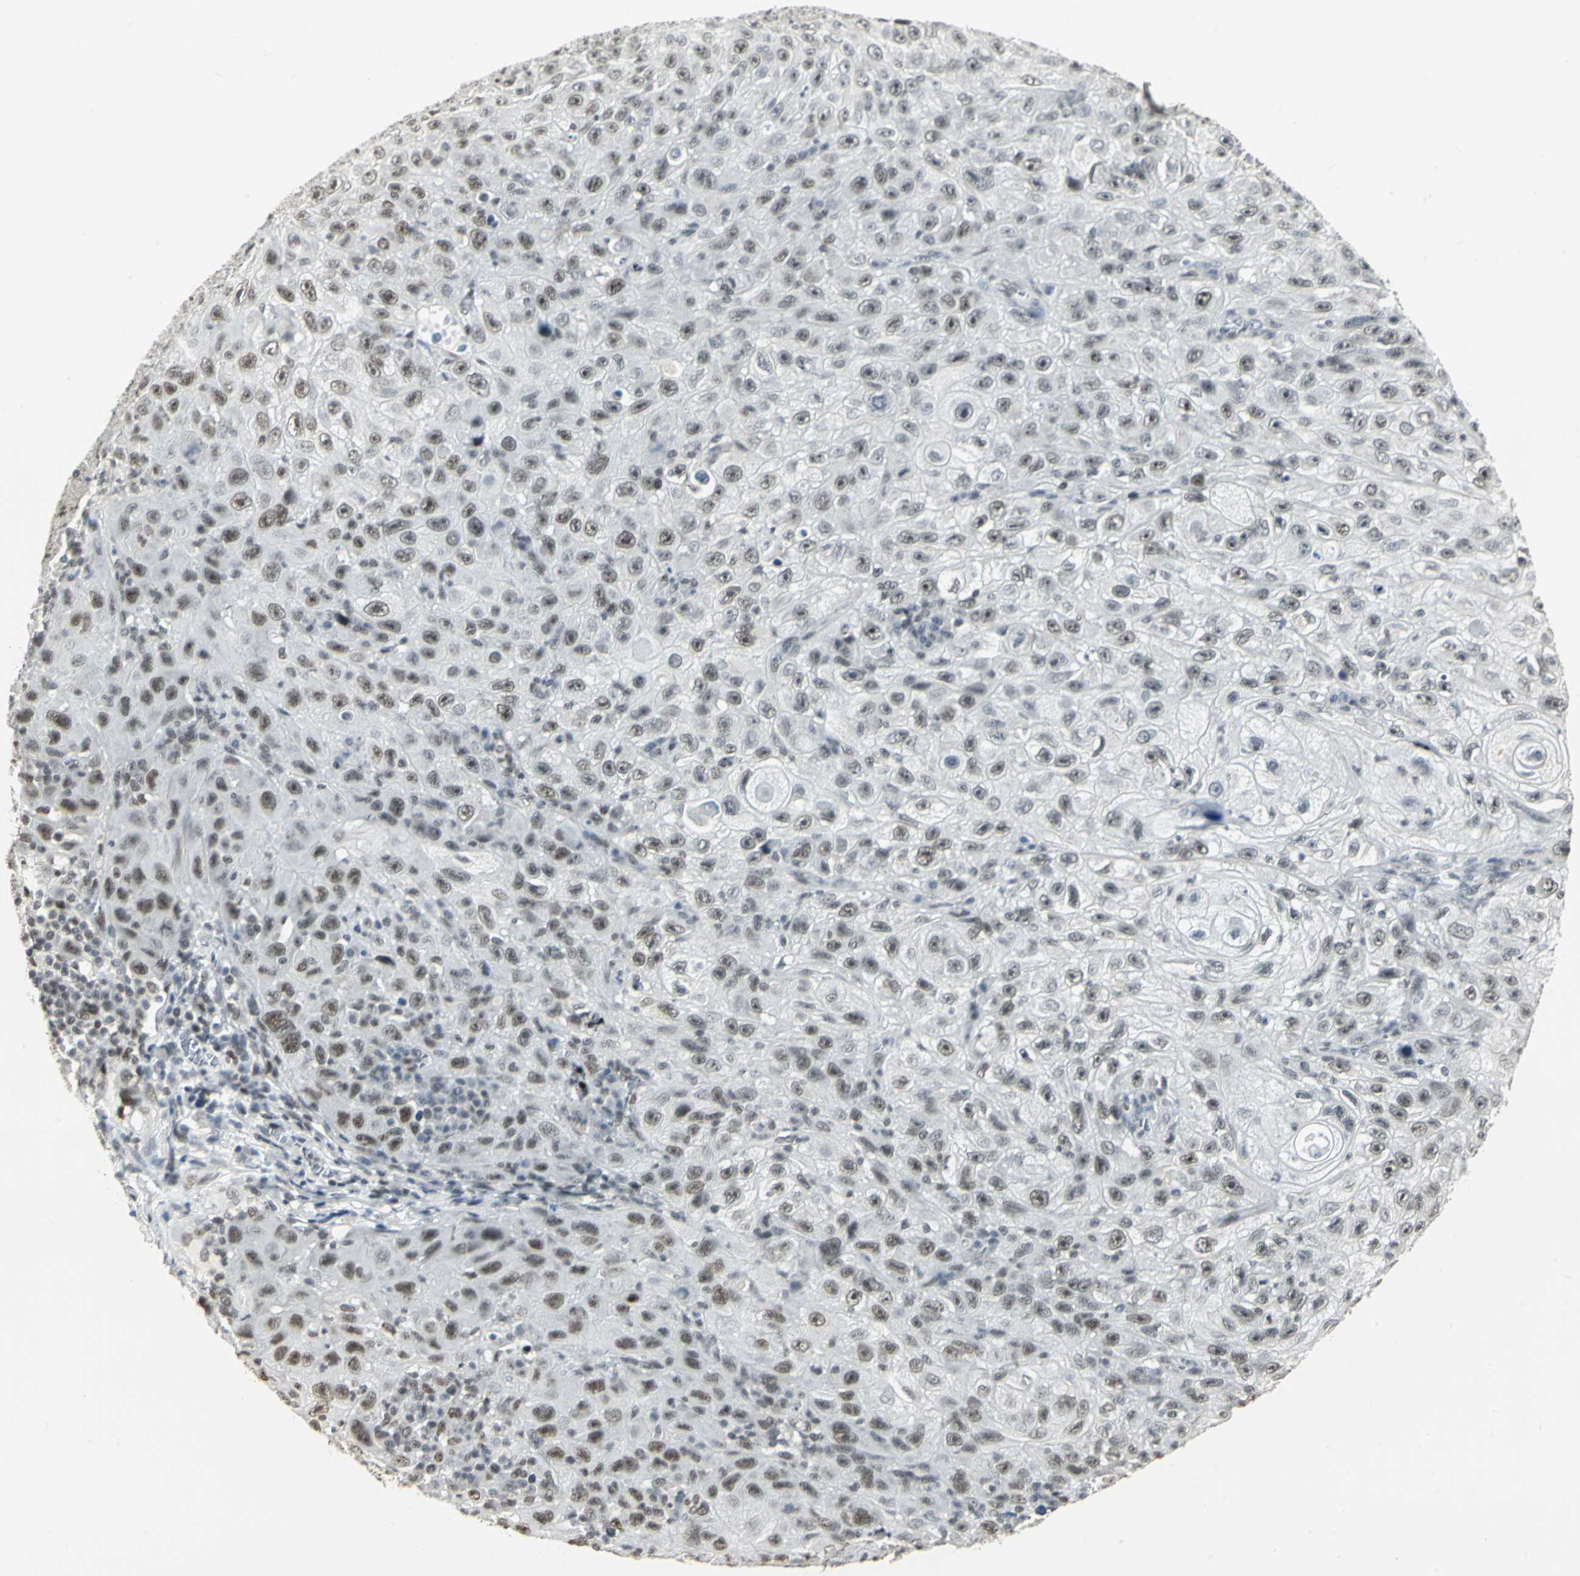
{"staining": {"intensity": "moderate", "quantity": ">75%", "location": "nuclear"}, "tissue": "skin cancer", "cell_type": "Tumor cells", "image_type": "cancer", "snomed": [{"axis": "morphology", "description": "Squamous cell carcinoma, NOS"}, {"axis": "topography", "description": "Skin"}], "caption": "DAB immunohistochemical staining of human skin squamous cell carcinoma exhibits moderate nuclear protein staining in about >75% of tumor cells. The protein is stained brown, and the nuclei are stained in blue (DAB IHC with brightfield microscopy, high magnification).", "gene": "CBX3", "patient": {"sex": "male", "age": 75}}